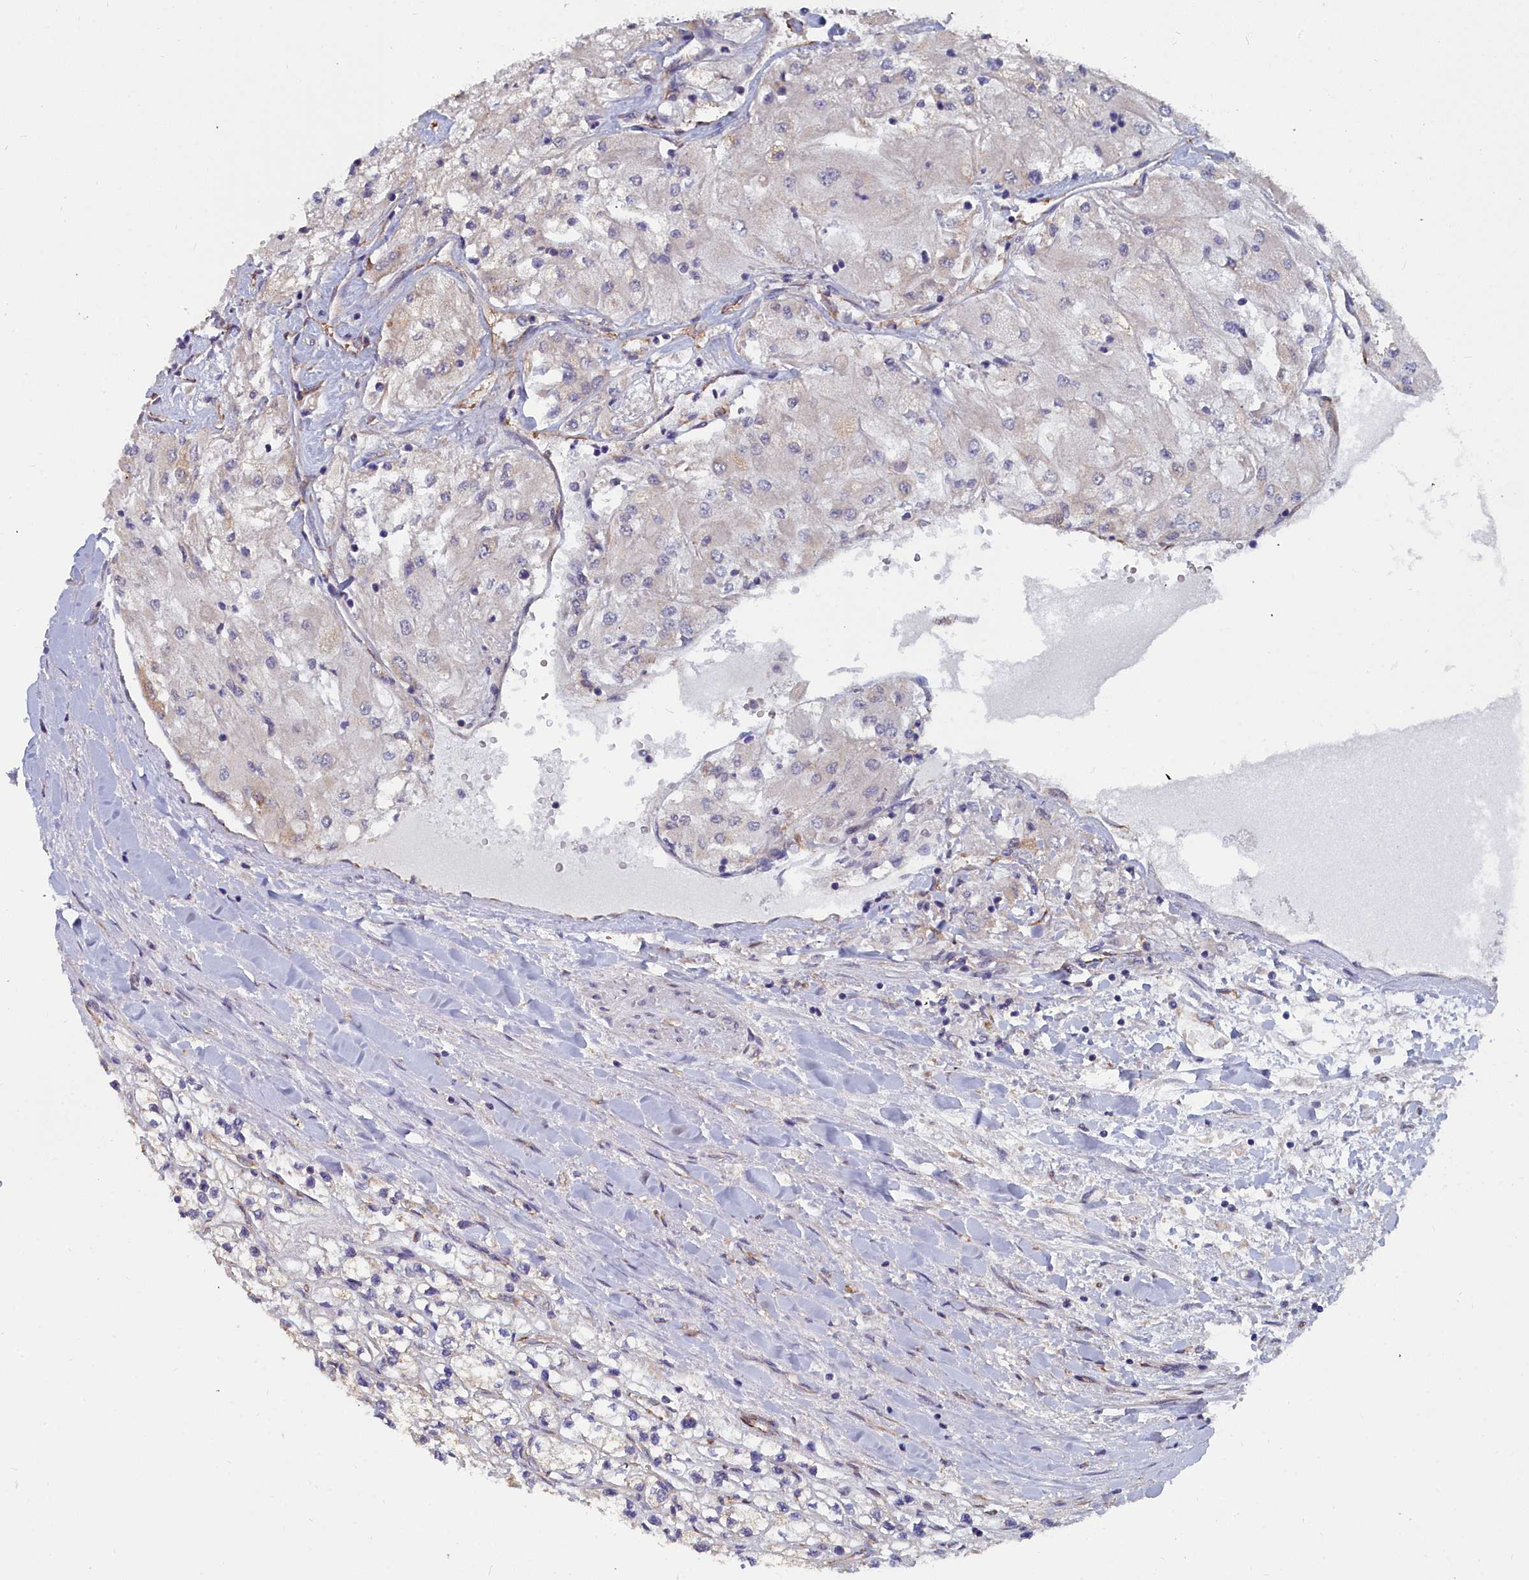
{"staining": {"intensity": "negative", "quantity": "none", "location": "none"}, "tissue": "renal cancer", "cell_type": "Tumor cells", "image_type": "cancer", "snomed": [{"axis": "morphology", "description": "Adenocarcinoma, NOS"}, {"axis": "topography", "description": "Kidney"}], "caption": "Histopathology image shows no significant protein positivity in tumor cells of renal cancer. The staining is performed using DAB (3,3'-diaminobenzidine) brown chromogen with nuclei counter-stained in using hematoxylin.", "gene": "RDX", "patient": {"sex": "male", "age": 80}}